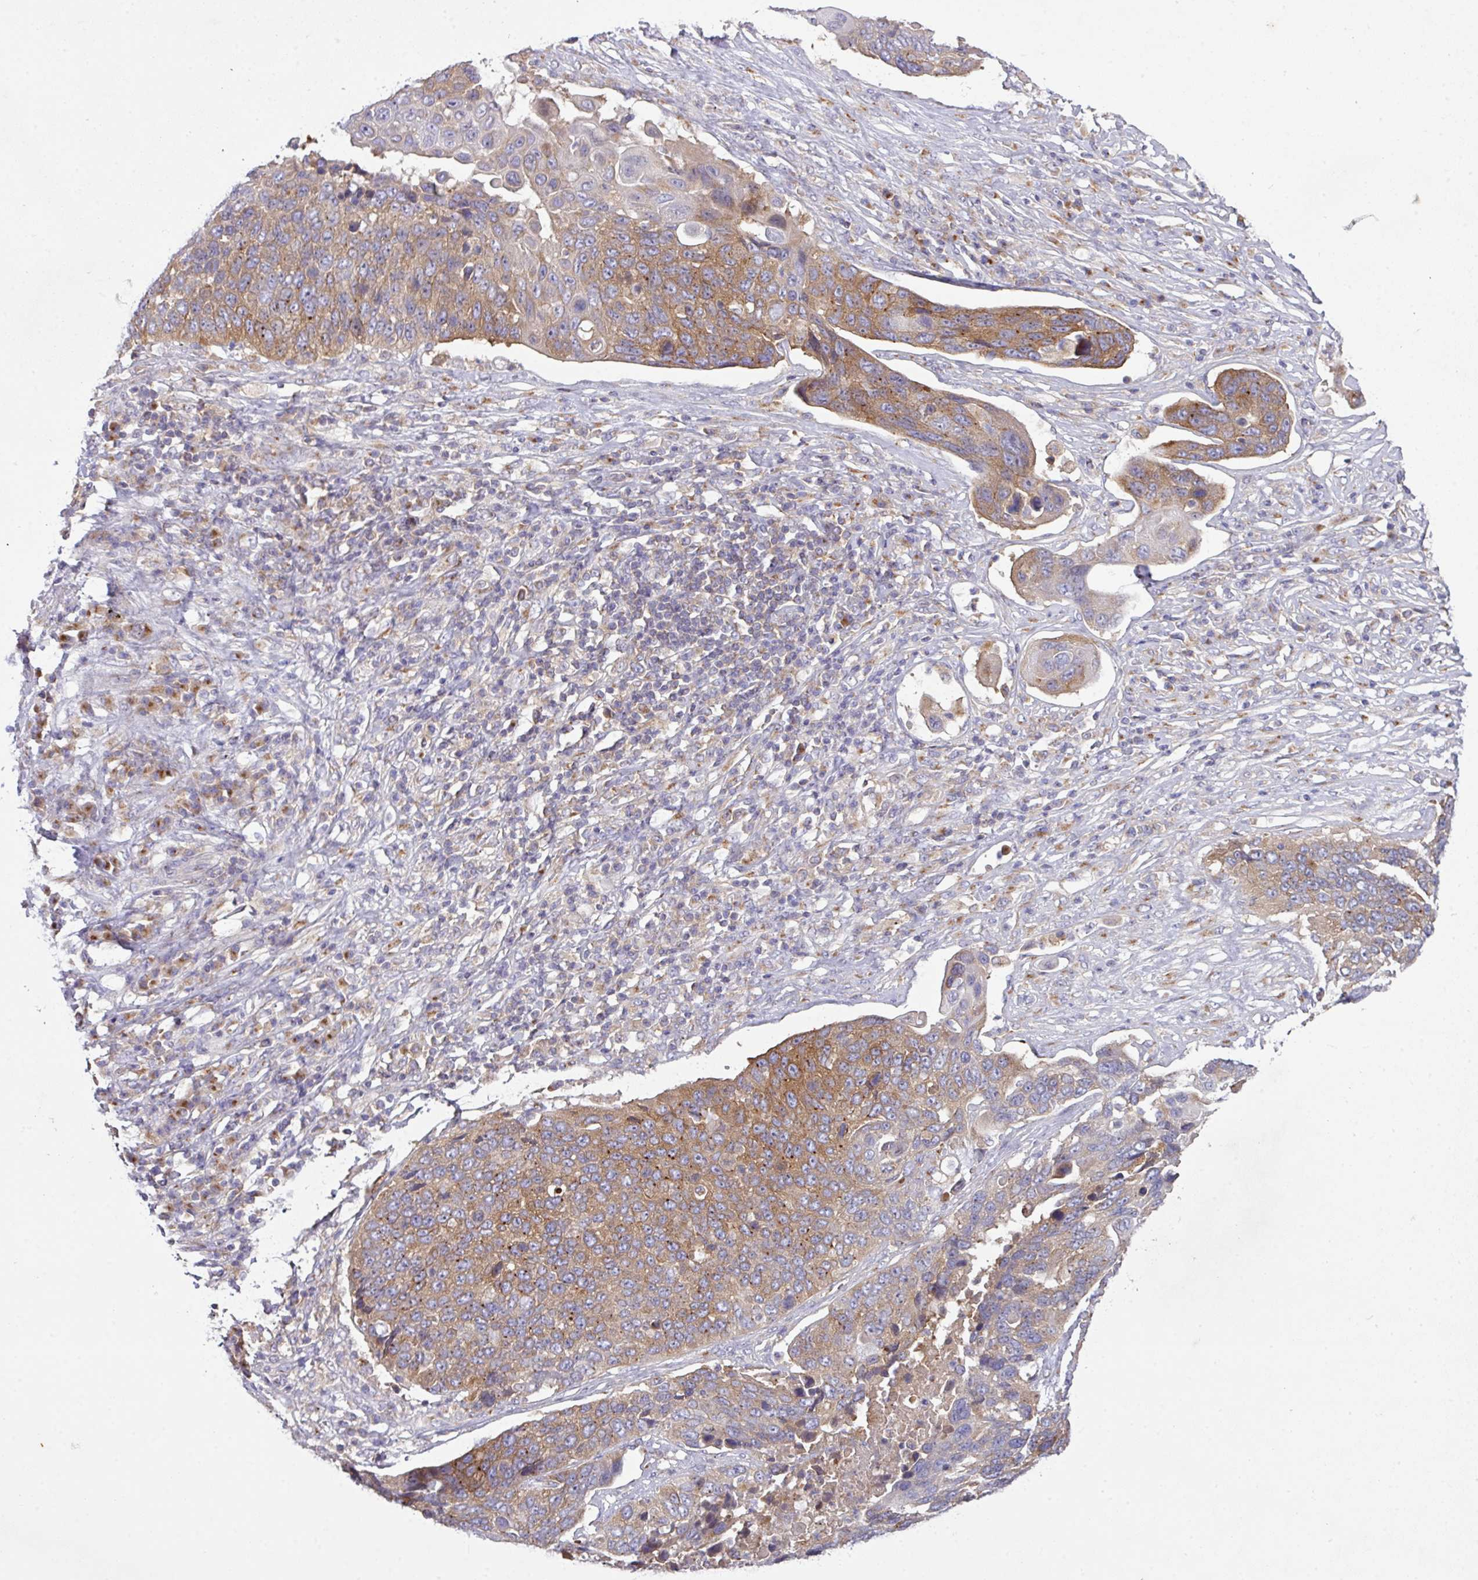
{"staining": {"intensity": "moderate", "quantity": ">75%", "location": "cytoplasmic/membranous"}, "tissue": "lung cancer", "cell_type": "Tumor cells", "image_type": "cancer", "snomed": [{"axis": "morphology", "description": "Squamous cell carcinoma, NOS"}, {"axis": "topography", "description": "Lung"}], "caption": "Moderate cytoplasmic/membranous protein positivity is appreciated in approximately >75% of tumor cells in lung cancer (squamous cell carcinoma). The protein of interest is shown in brown color, while the nuclei are stained blue.", "gene": "VTI1A", "patient": {"sex": "male", "age": 66}}